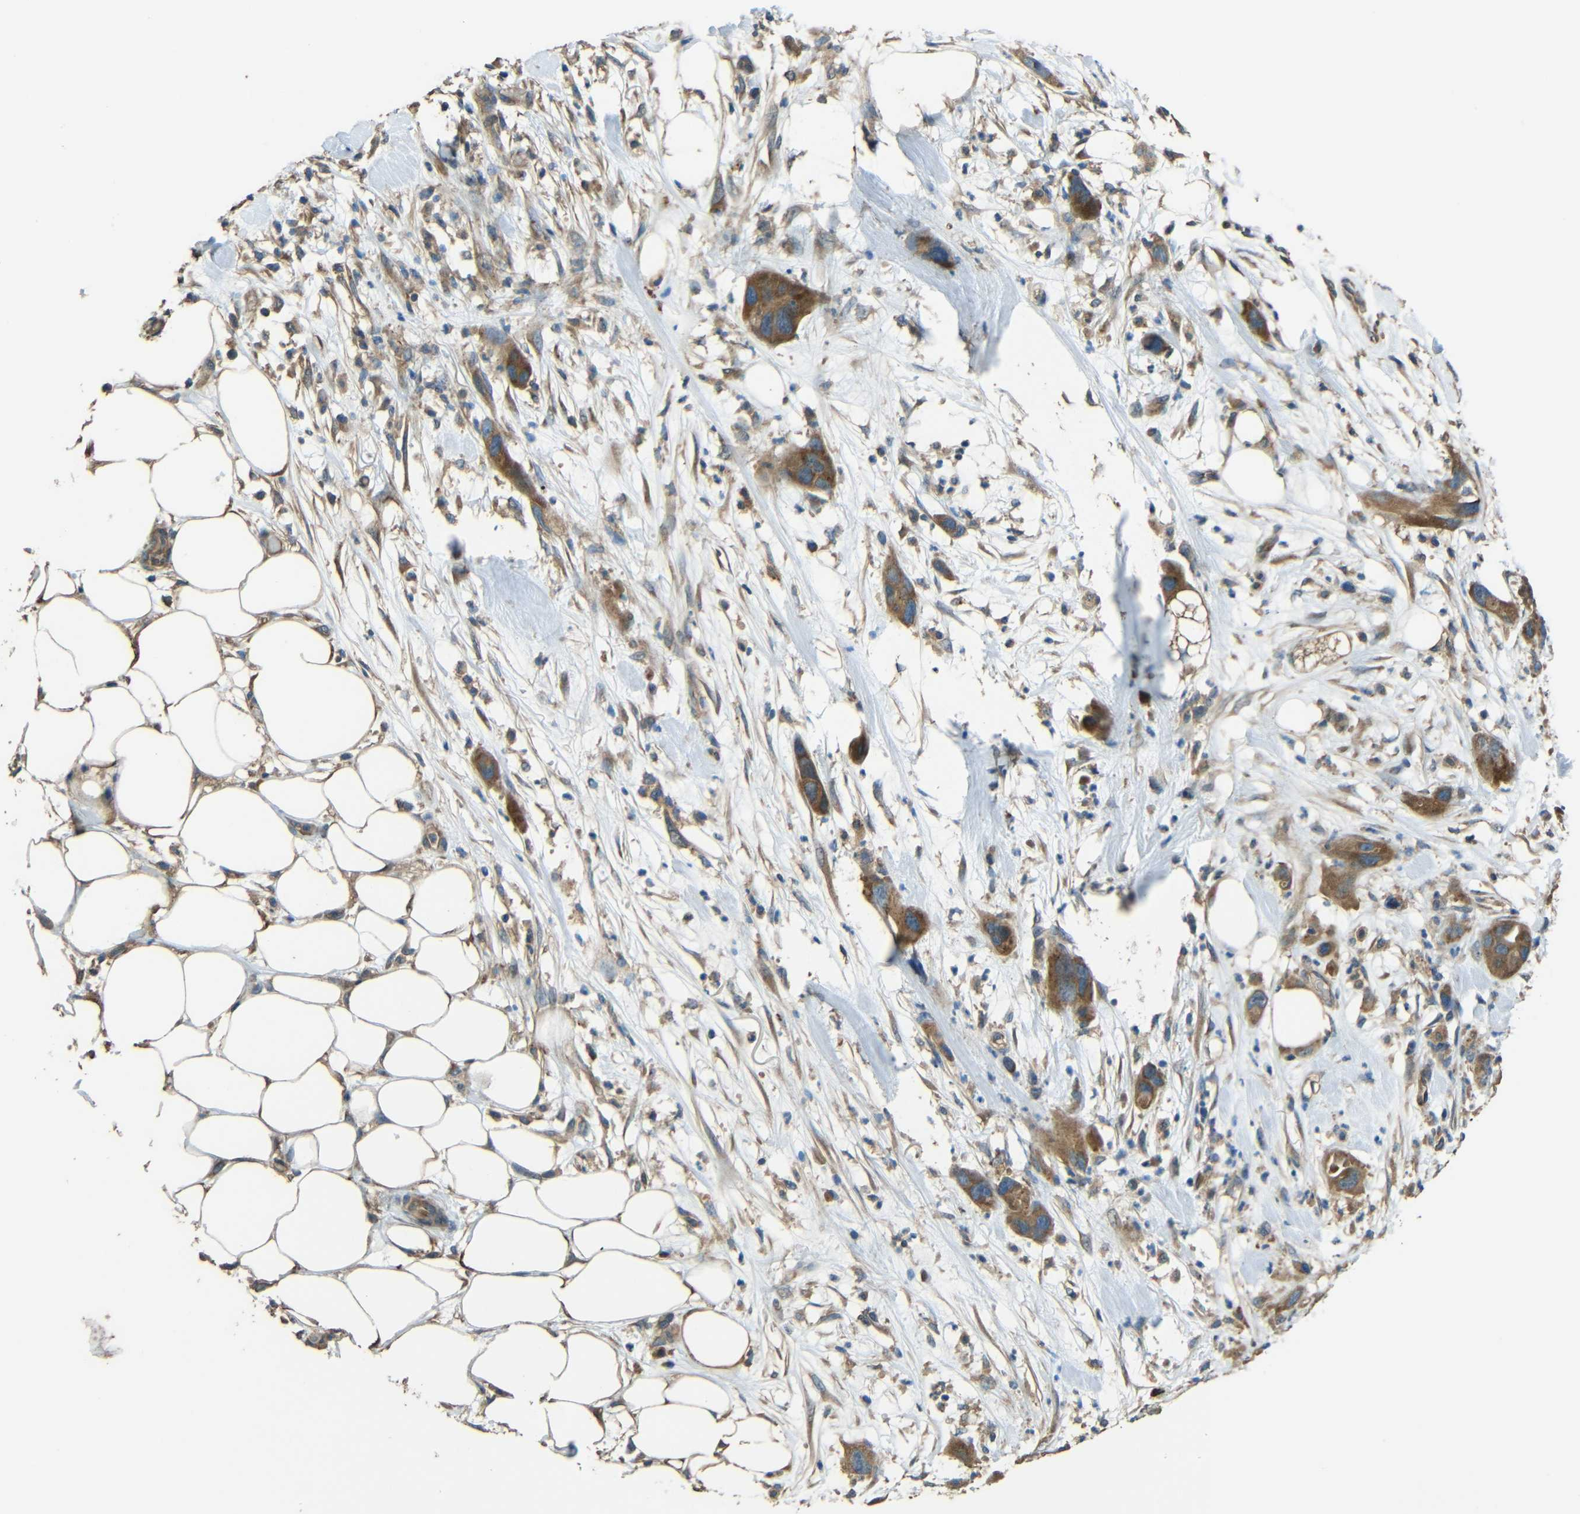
{"staining": {"intensity": "moderate", "quantity": ">75%", "location": "cytoplasmic/membranous"}, "tissue": "pancreatic cancer", "cell_type": "Tumor cells", "image_type": "cancer", "snomed": [{"axis": "morphology", "description": "Adenocarcinoma, NOS"}, {"axis": "topography", "description": "Pancreas"}], "caption": "Protein expression analysis of human adenocarcinoma (pancreatic) reveals moderate cytoplasmic/membranous expression in about >75% of tumor cells.", "gene": "ACACA", "patient": {"sex": "female", "age": 71}}